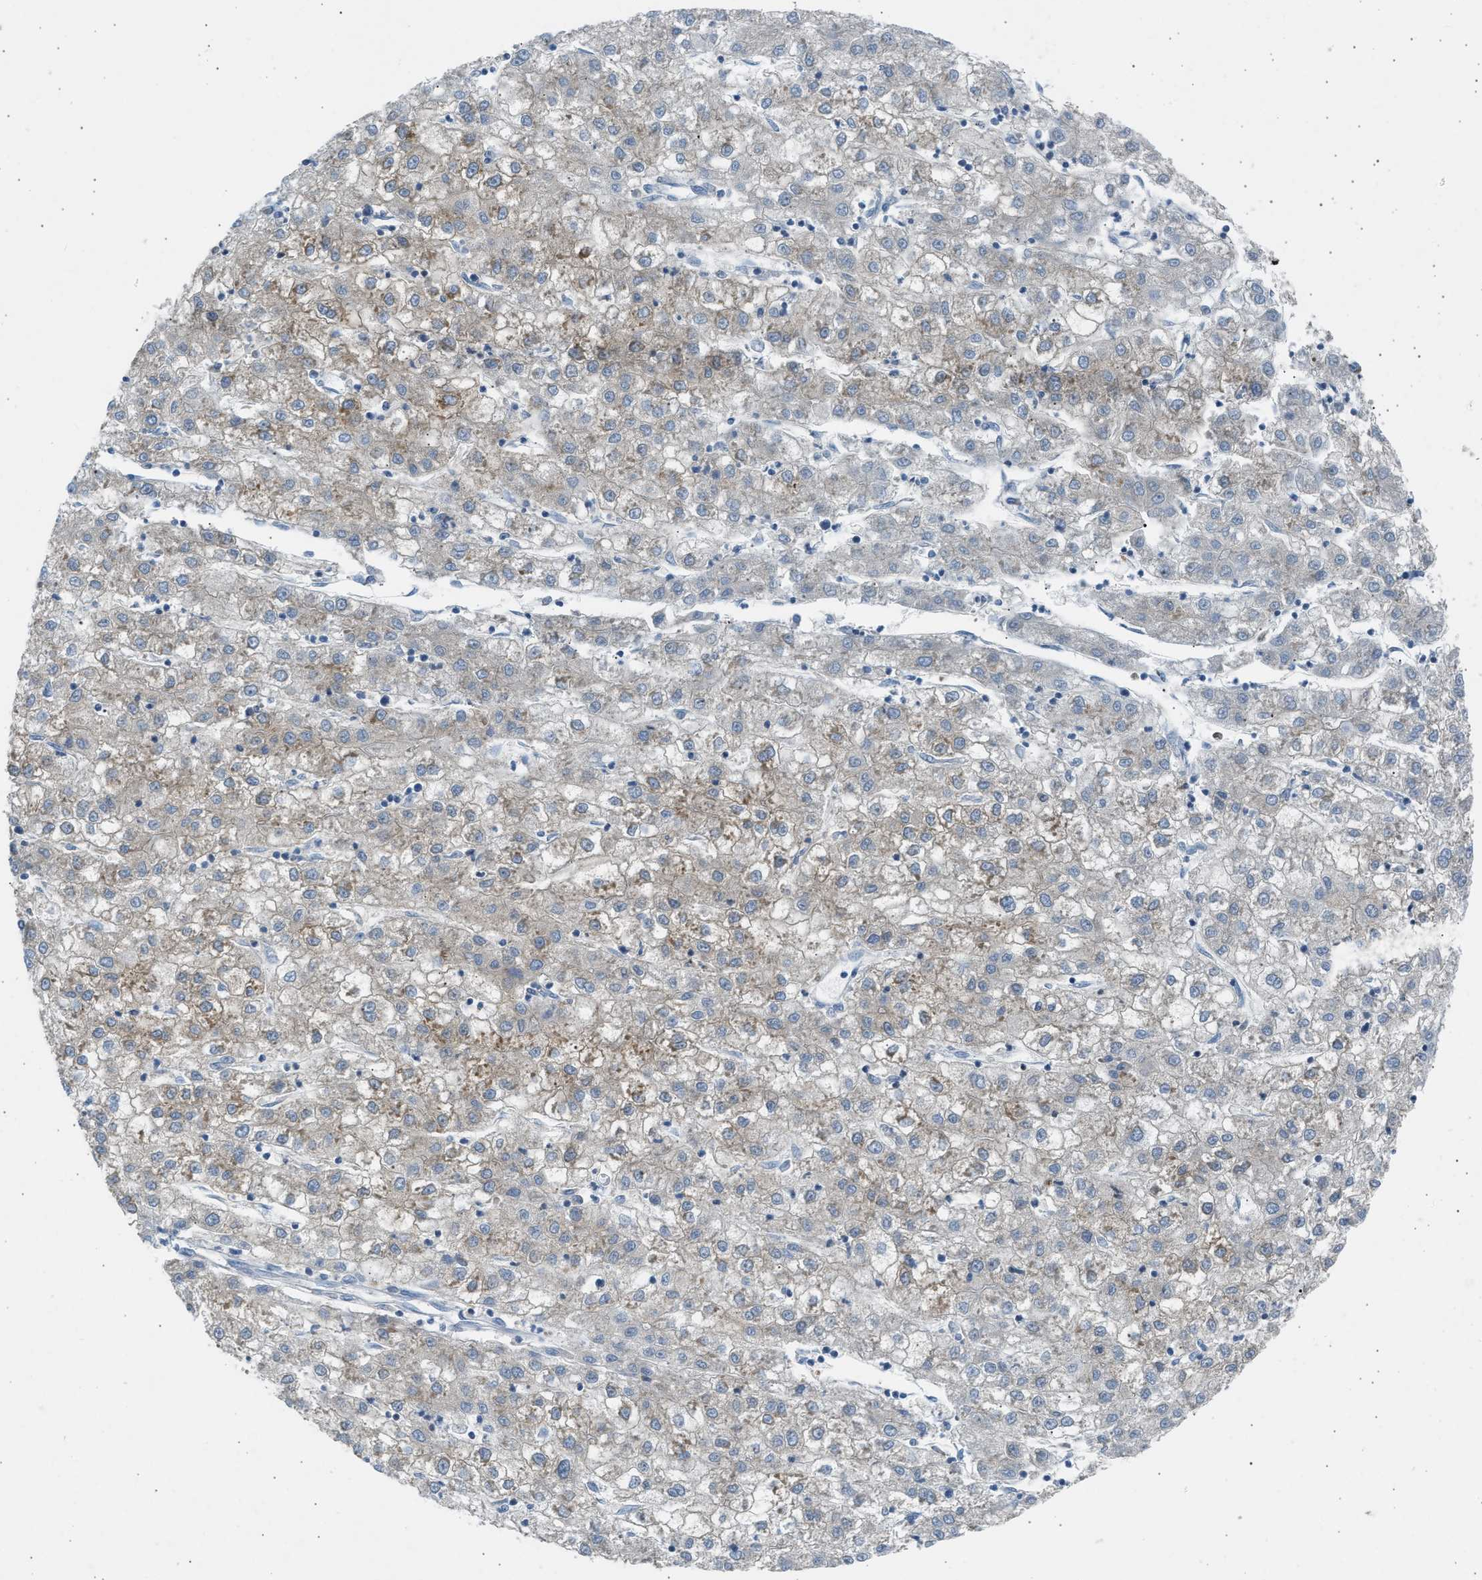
{"staining": {"intensity": "weak", "quantity": "25%-75%", "location": "cytoplasmic/membranous"}, "tissue": "liver cancer", "cell_type": "Tumor cells", "image_type": "cancer", "snomed": [{"axis": "morphology", "description": "Carcinoma, Hepatocellular, NOS"}, {"axis": "topography", "description": "Liver"}], "caption": "IHC micrograph of neoplastic tissue: human liver hepatocellular carcinoma stained using immunohistochemistry exhibits low levels of weak protein expression localized specifically in the cytoplasmic/membranous of tumor cells, appearing as a cytoplasmic/membranous brown color.", "gene": "TRIM50", "patient": {"sex": "male", "age": 72}}